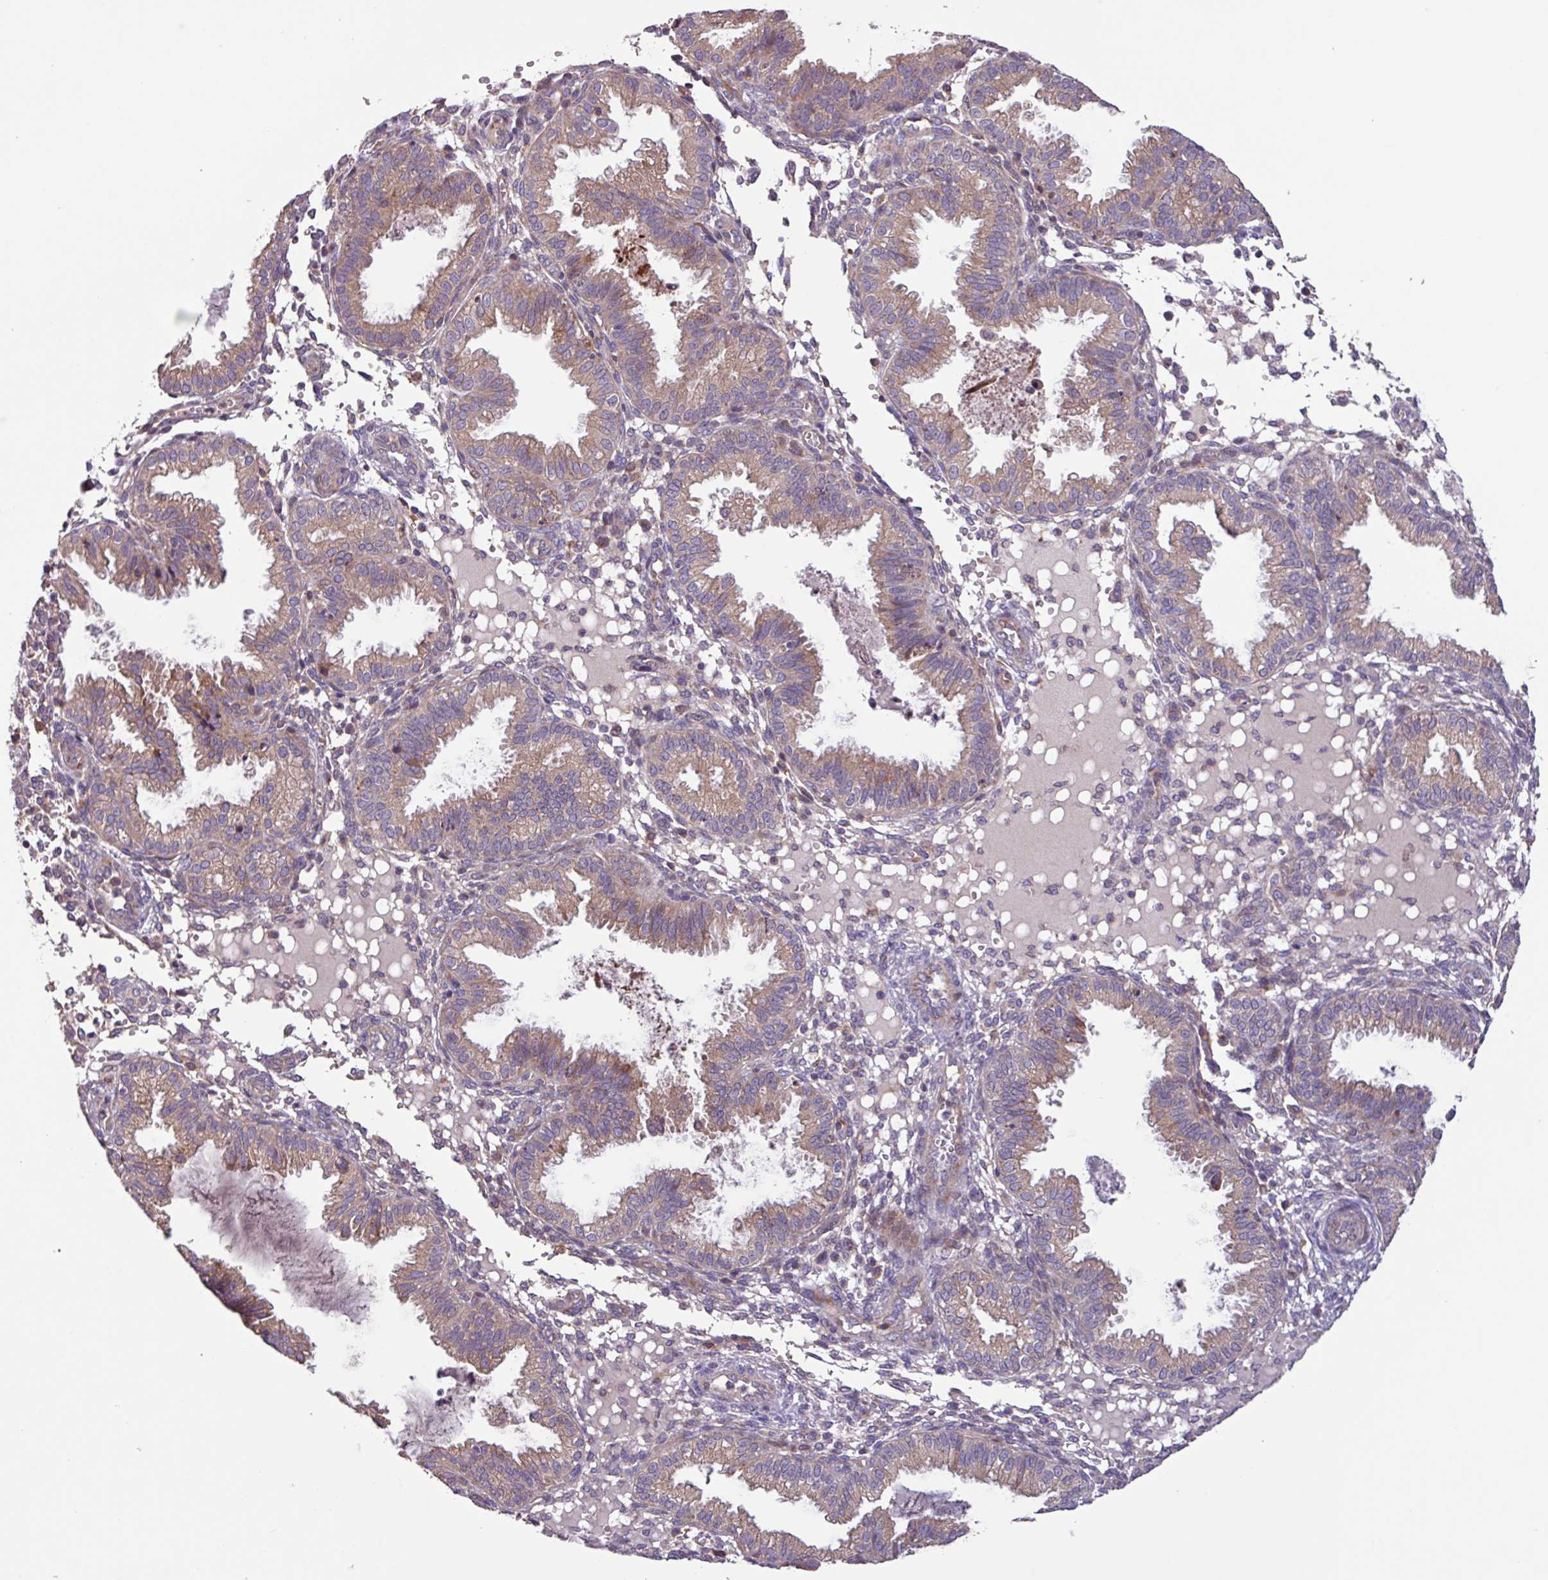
{"staining": {"intensity": "negative", "quantity": "none", "location": "none"}, "tissue": "endometrium", "cell_type": "Cells in endometrial stroma", "image_type": "normal", "snomed": [{"axis": "morphology", "description": "Normal tissue, NOS"}, {"axis": "topography", "description": "Endometrium"}], "caption": "DAB immunohistochemical staining of unremarkable human endometrium reveals no significant positivity in cells in endometrial stroma.", "gene": "PTPRQ", "patient": {"sex": "female", "age": 33}}